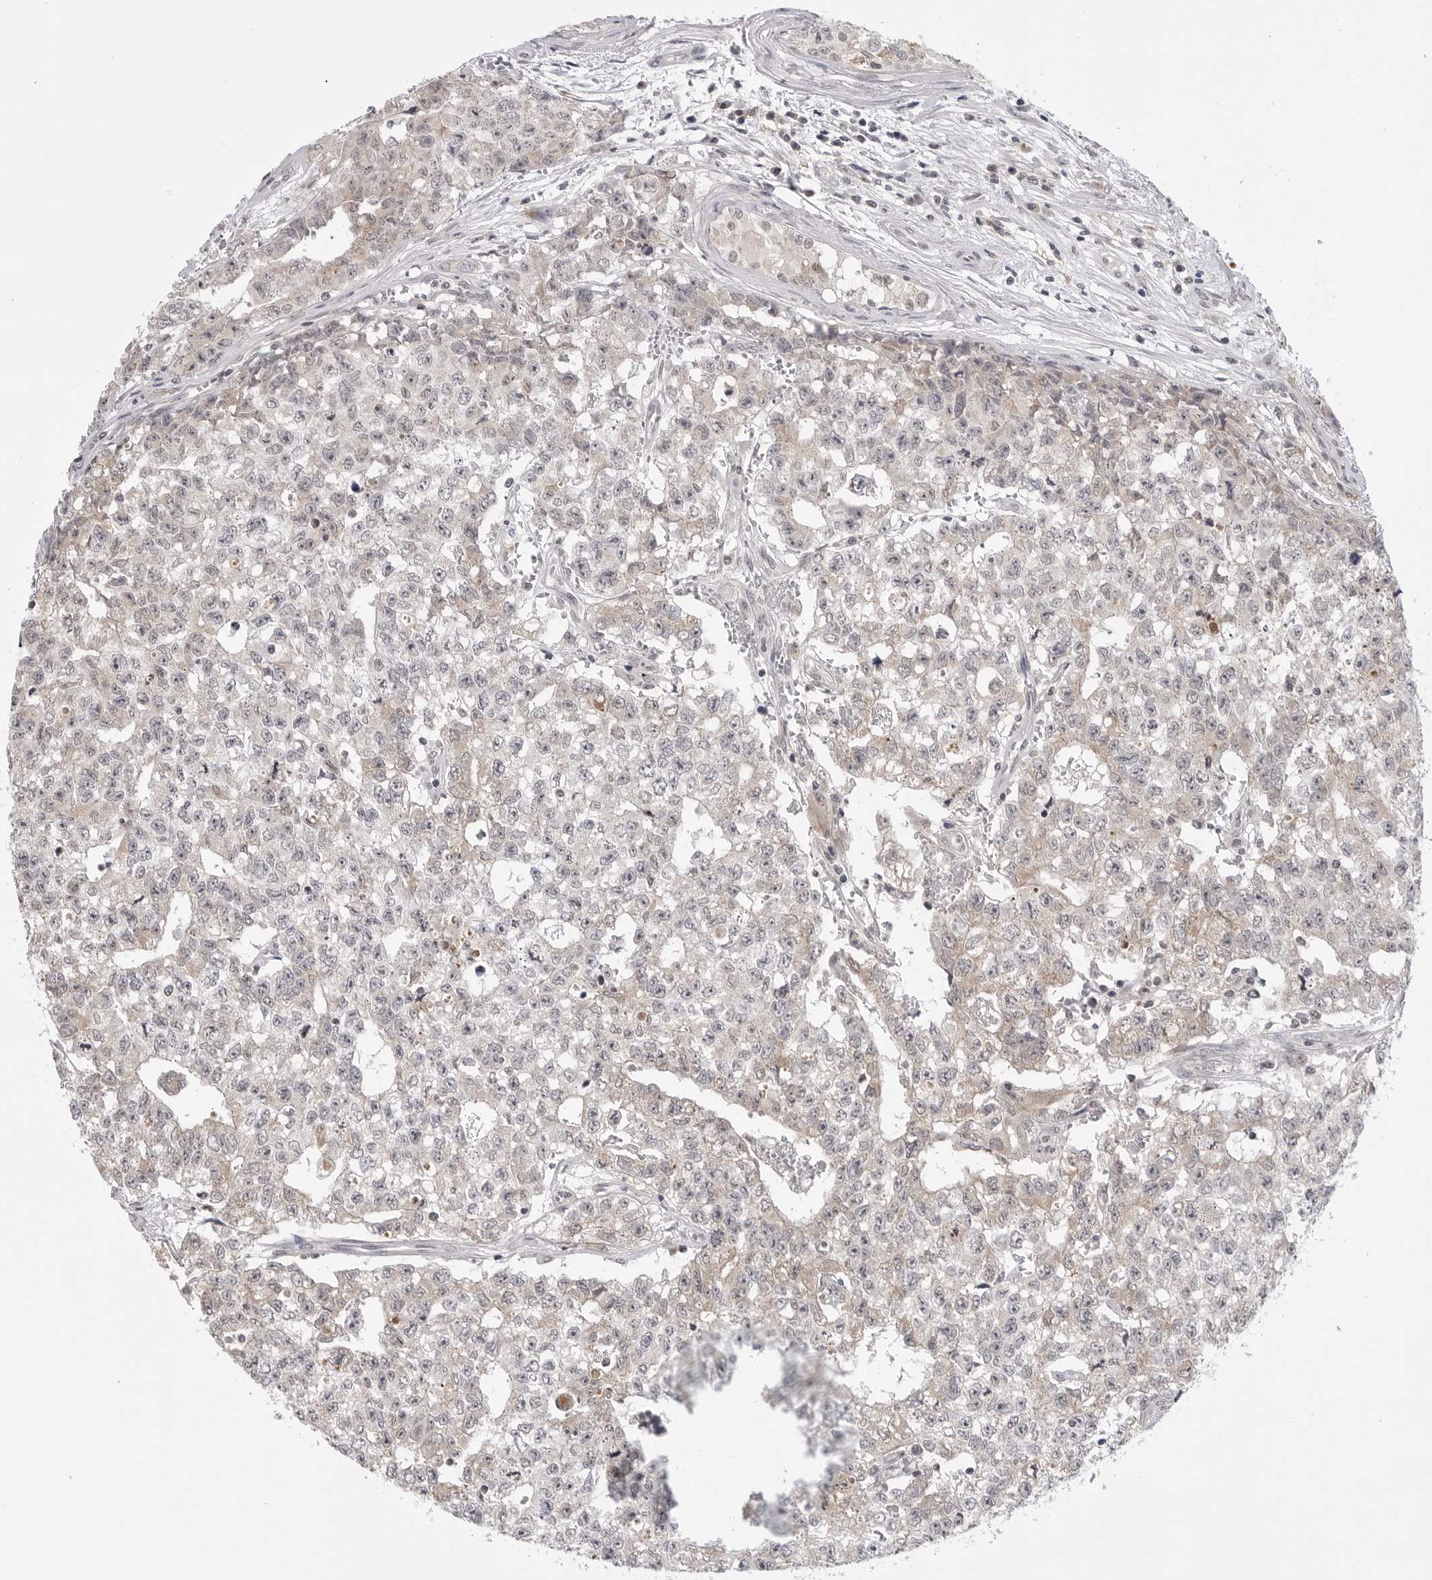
{"staining": {"intensity": "negative", "quantity": "none", "location": "none"}, "tissue": "testis cancer", "cell_type": "Tumor cells", "image_type": "cancer", "snomed": [{"axis": "morphology", "description": "Carcinoma, Embryonal, NOS"}, {"axis": "topography", "description": "Testis"}], "caption": "An image of testis embryonal carcinoma stained for a protein reveals no brown staining in tumor cells.", "gene": "CDK20", "patient": {"sex": "male", "age": 28}}